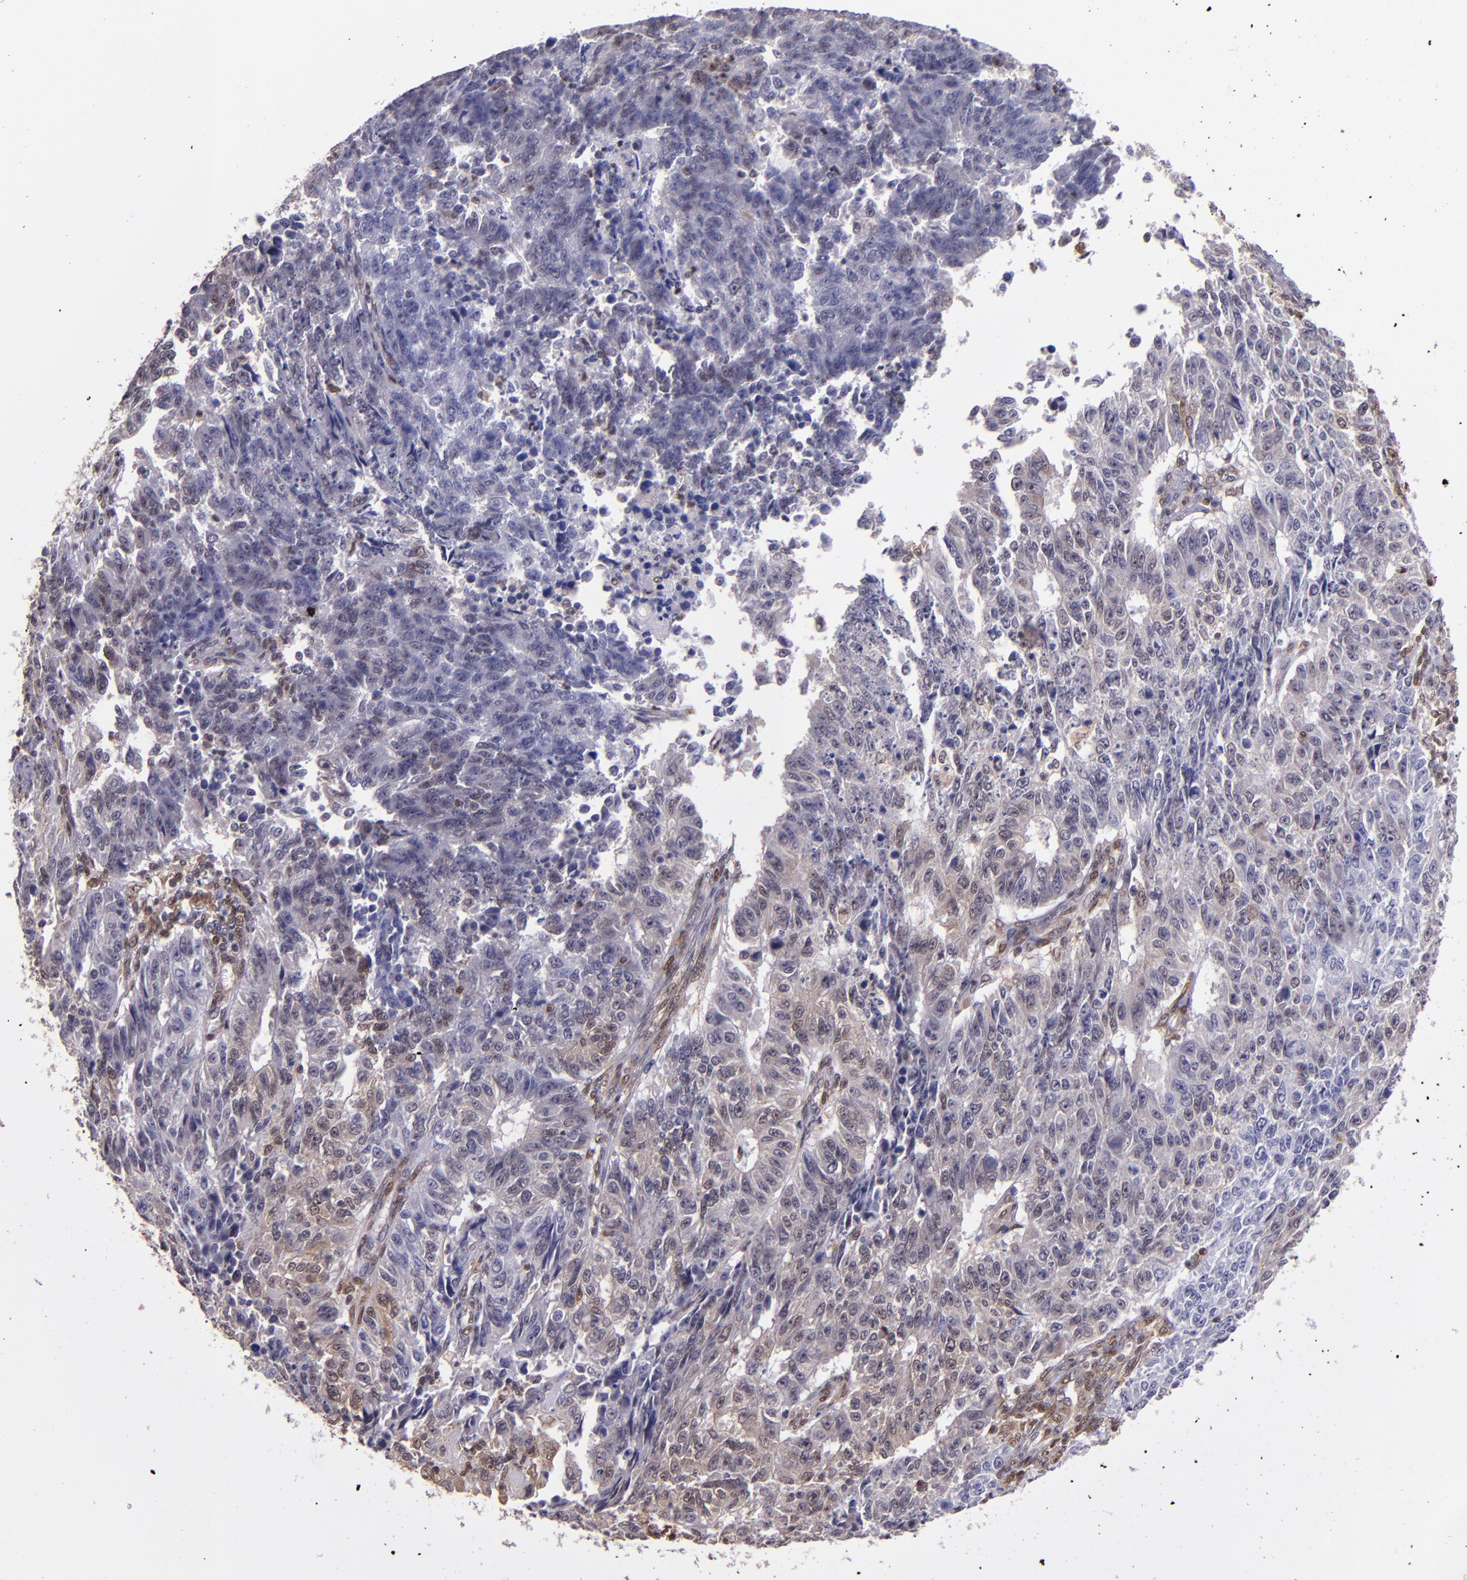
{"staining": {"intensity": "weak", "quantity": ">75%", "location": "cytoplasmic/membranous,nuclear"}, "tissue": "endometrial cancer", "cell_type": "Tumor cells", "image_type": "cancer", "snomed": [{"axis": "morphology", "description": "Adenocarcinoma, NOS"}, {"axis": "topography", "description": "Endometrium"}], "caption": "Human endometrial cancer (adenocarcinoma) stained for a protein (brown) displays weak cytoplasmic/membranous and nuclear positive expression in approximately >75% of tumor cells.", "gene": "STAT6", "patient": {"sex": "female", "age": 42}}